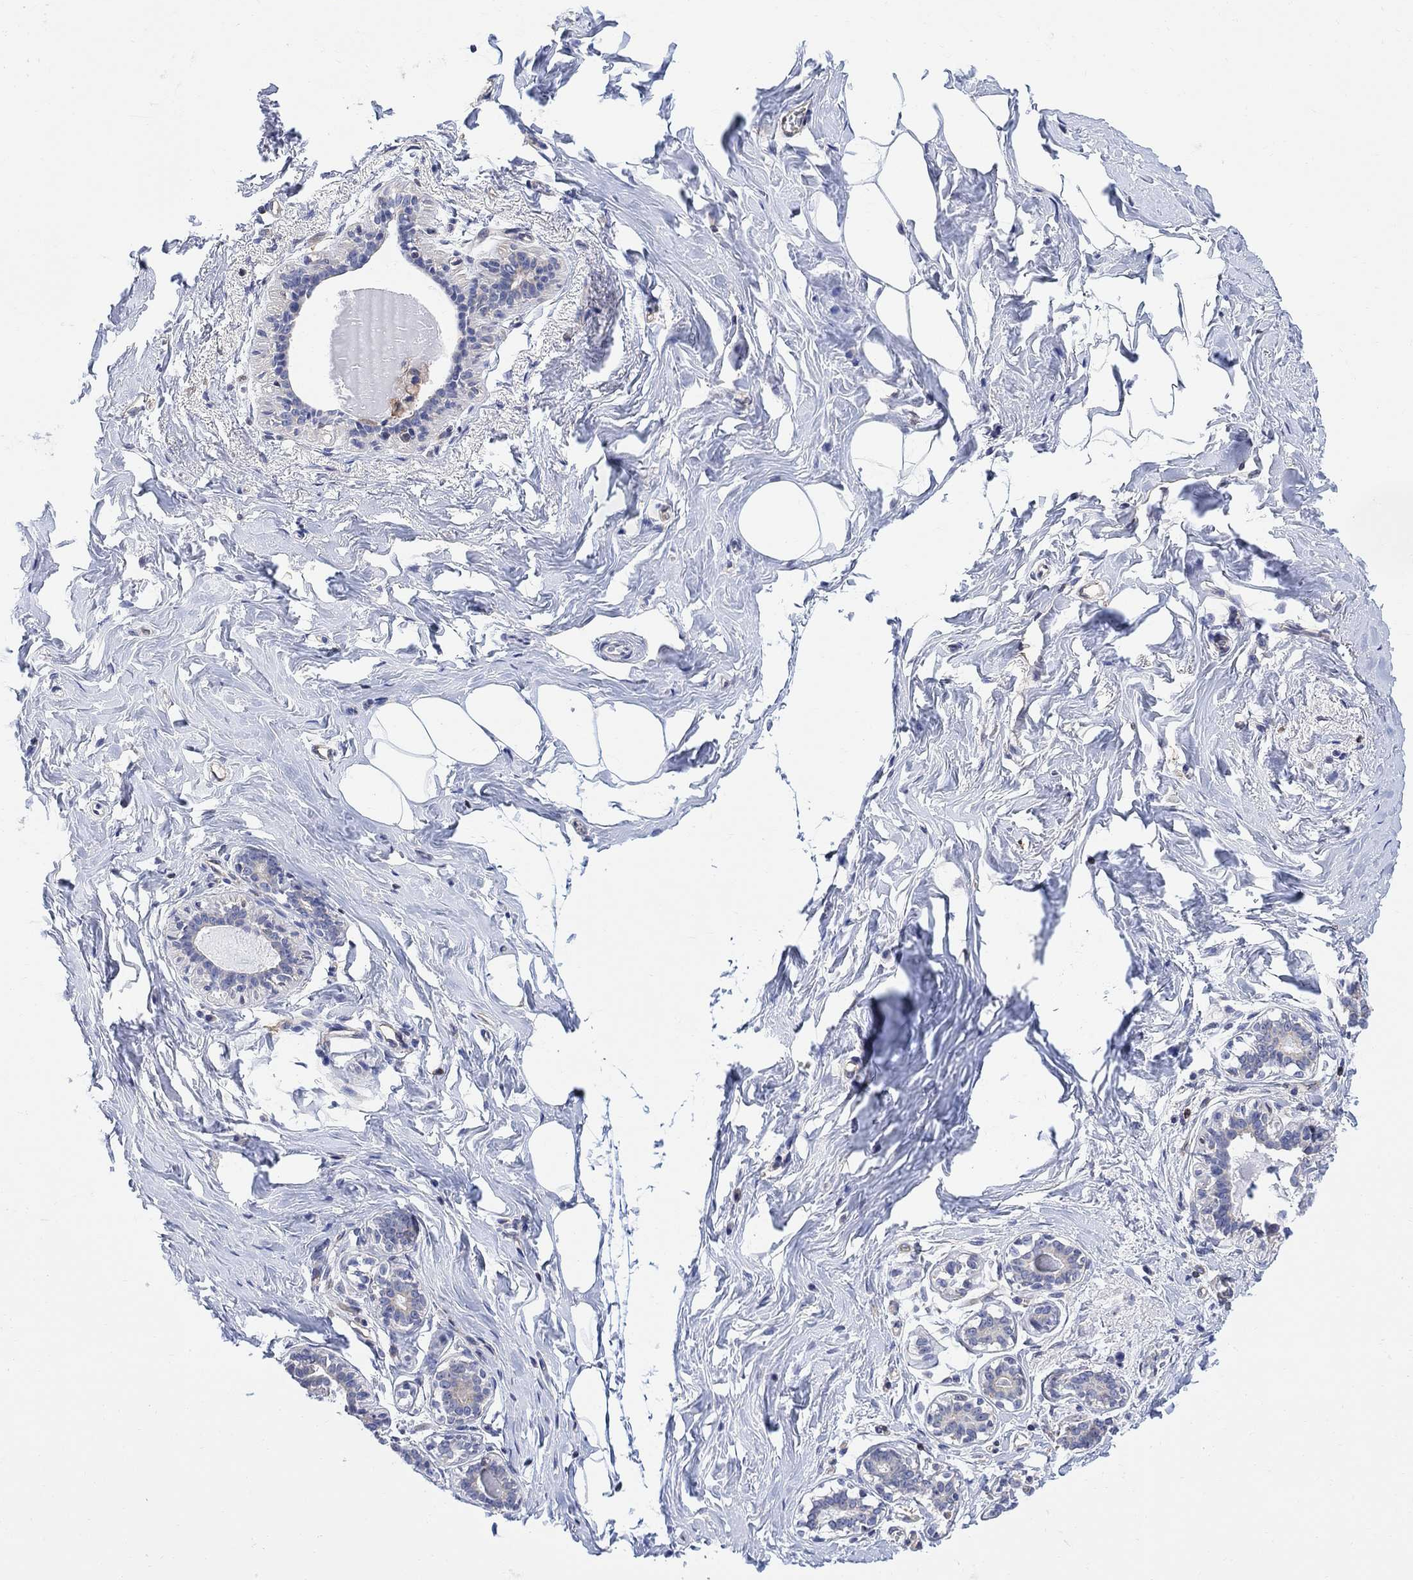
{"staining": {"intensity": "negative", "quantity": "none", "location": "none"}, "tissue": "breast", "cell_type": "Adipocytes", "image_type": "normal", "snomed": [{"axis": "morphology", "description": "Normal tissue, NOS"}, {"axis": "morphology", "description": "Lobular carcinoma, in situ"}, {"axis": "topography", "description": "Breast"}], "caption": "This is an IHC micrograph of normal human breast. There is no positivity in adipocytes.", "gene": "GBP5", "patient": {"sex": "female", "age": 35}}